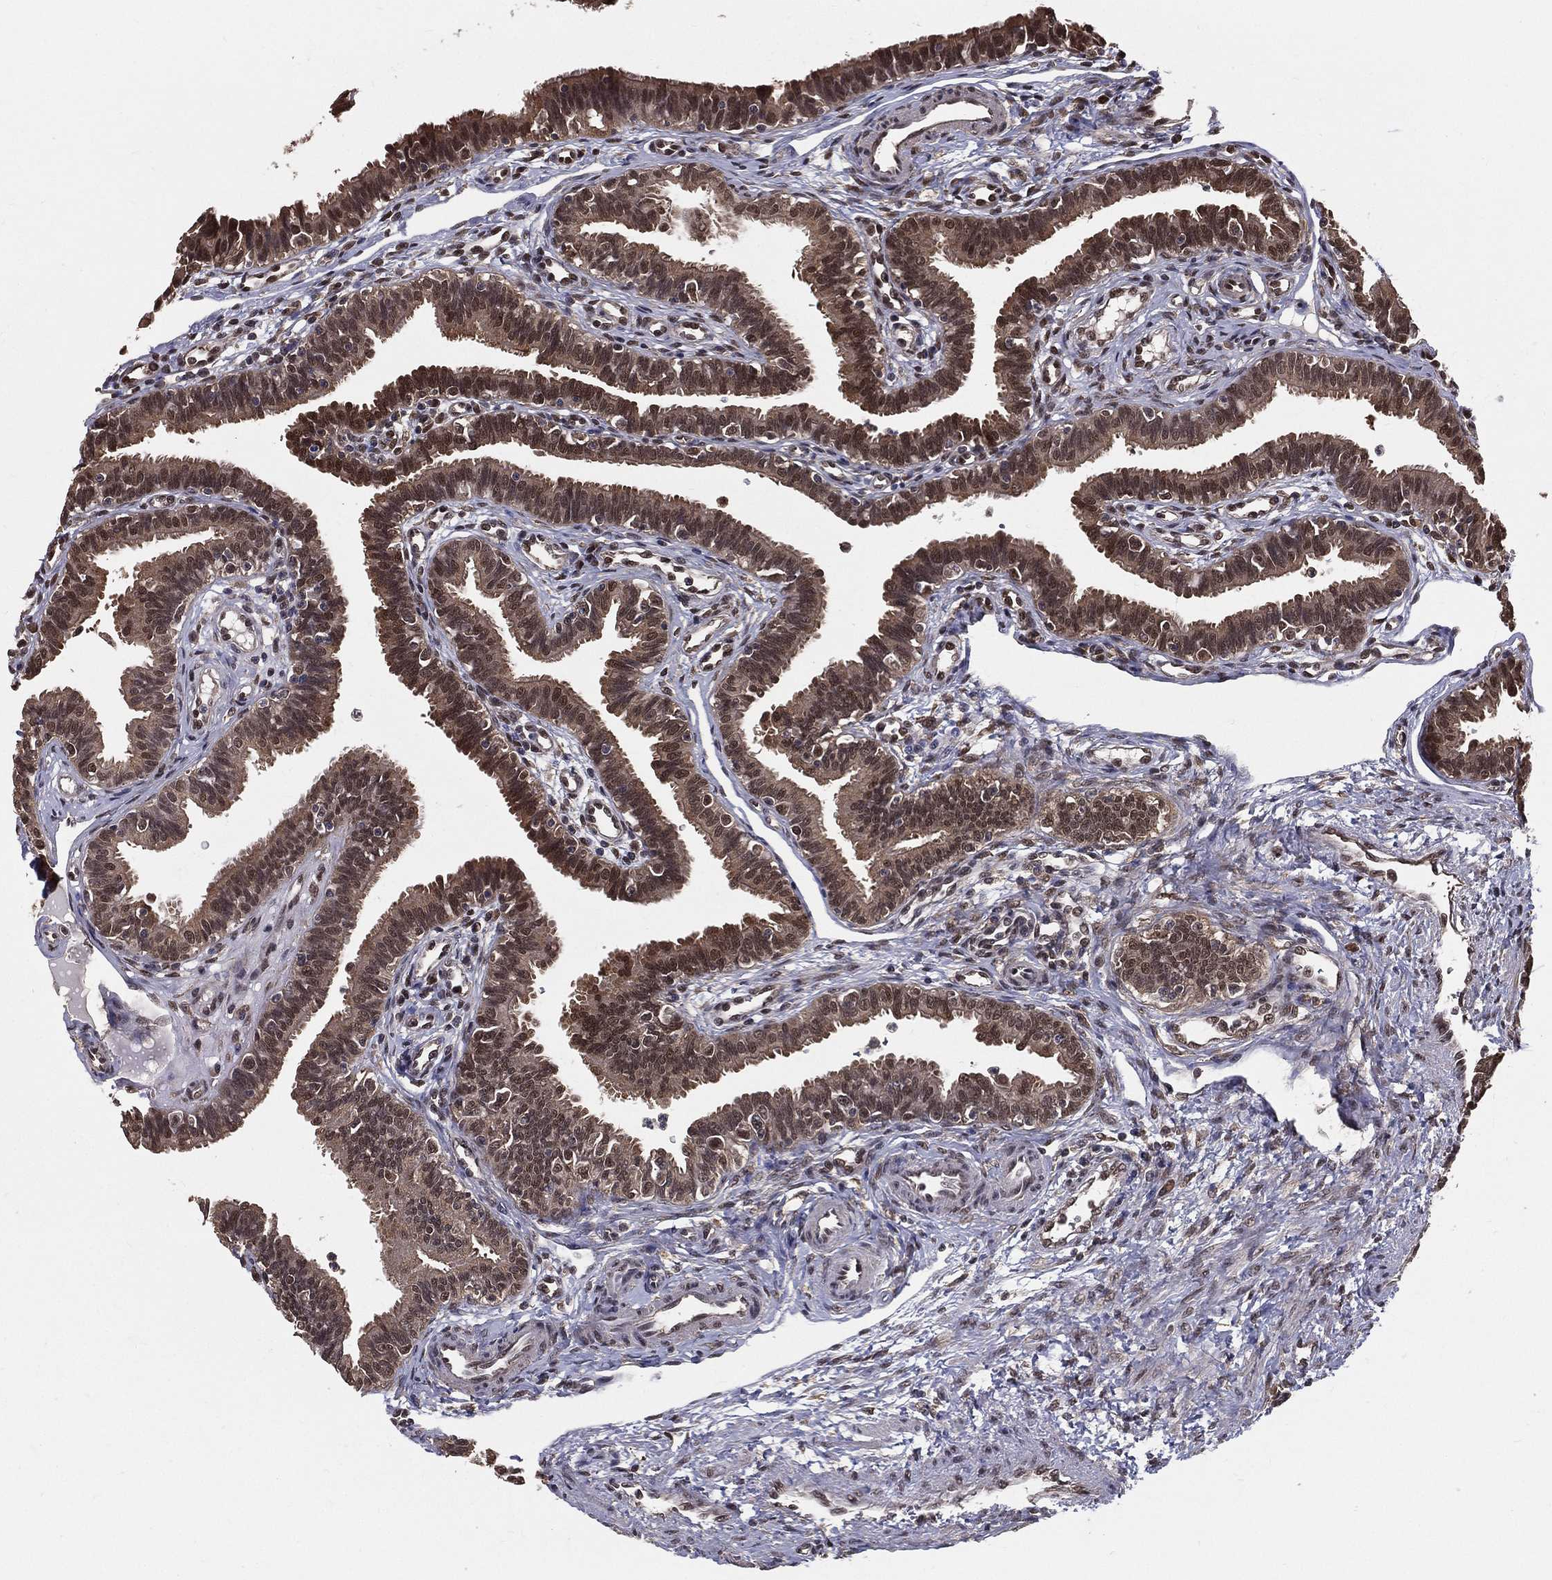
{"staining": {"intensity": "strong", "quantity": "25%-75%", "location": "cytoplasmic/membranous,nuclear"}, "tissue": "fallopian tube", "cell_type": "Glandular cells", "image_type": "normal", "snomed": [{"axis": "morphology", "description": "Normal tissue, NOS"}, {"axis": "topography", "description": "Fallopian tube"}], "caption": "Immunohistochemistry image of normal fallopian tube: human fallopian tube stained using immunohistochemistry (IHC) exhibits high levels of strong protein expression localized specifically in the cytoplasmic/membranous,nuclear of glandular cells, appearing as a cytoplasmic/membranous,nuclear brown color.", "gene": "CARM1", "patient": {"sex": "female", "age": 36}}